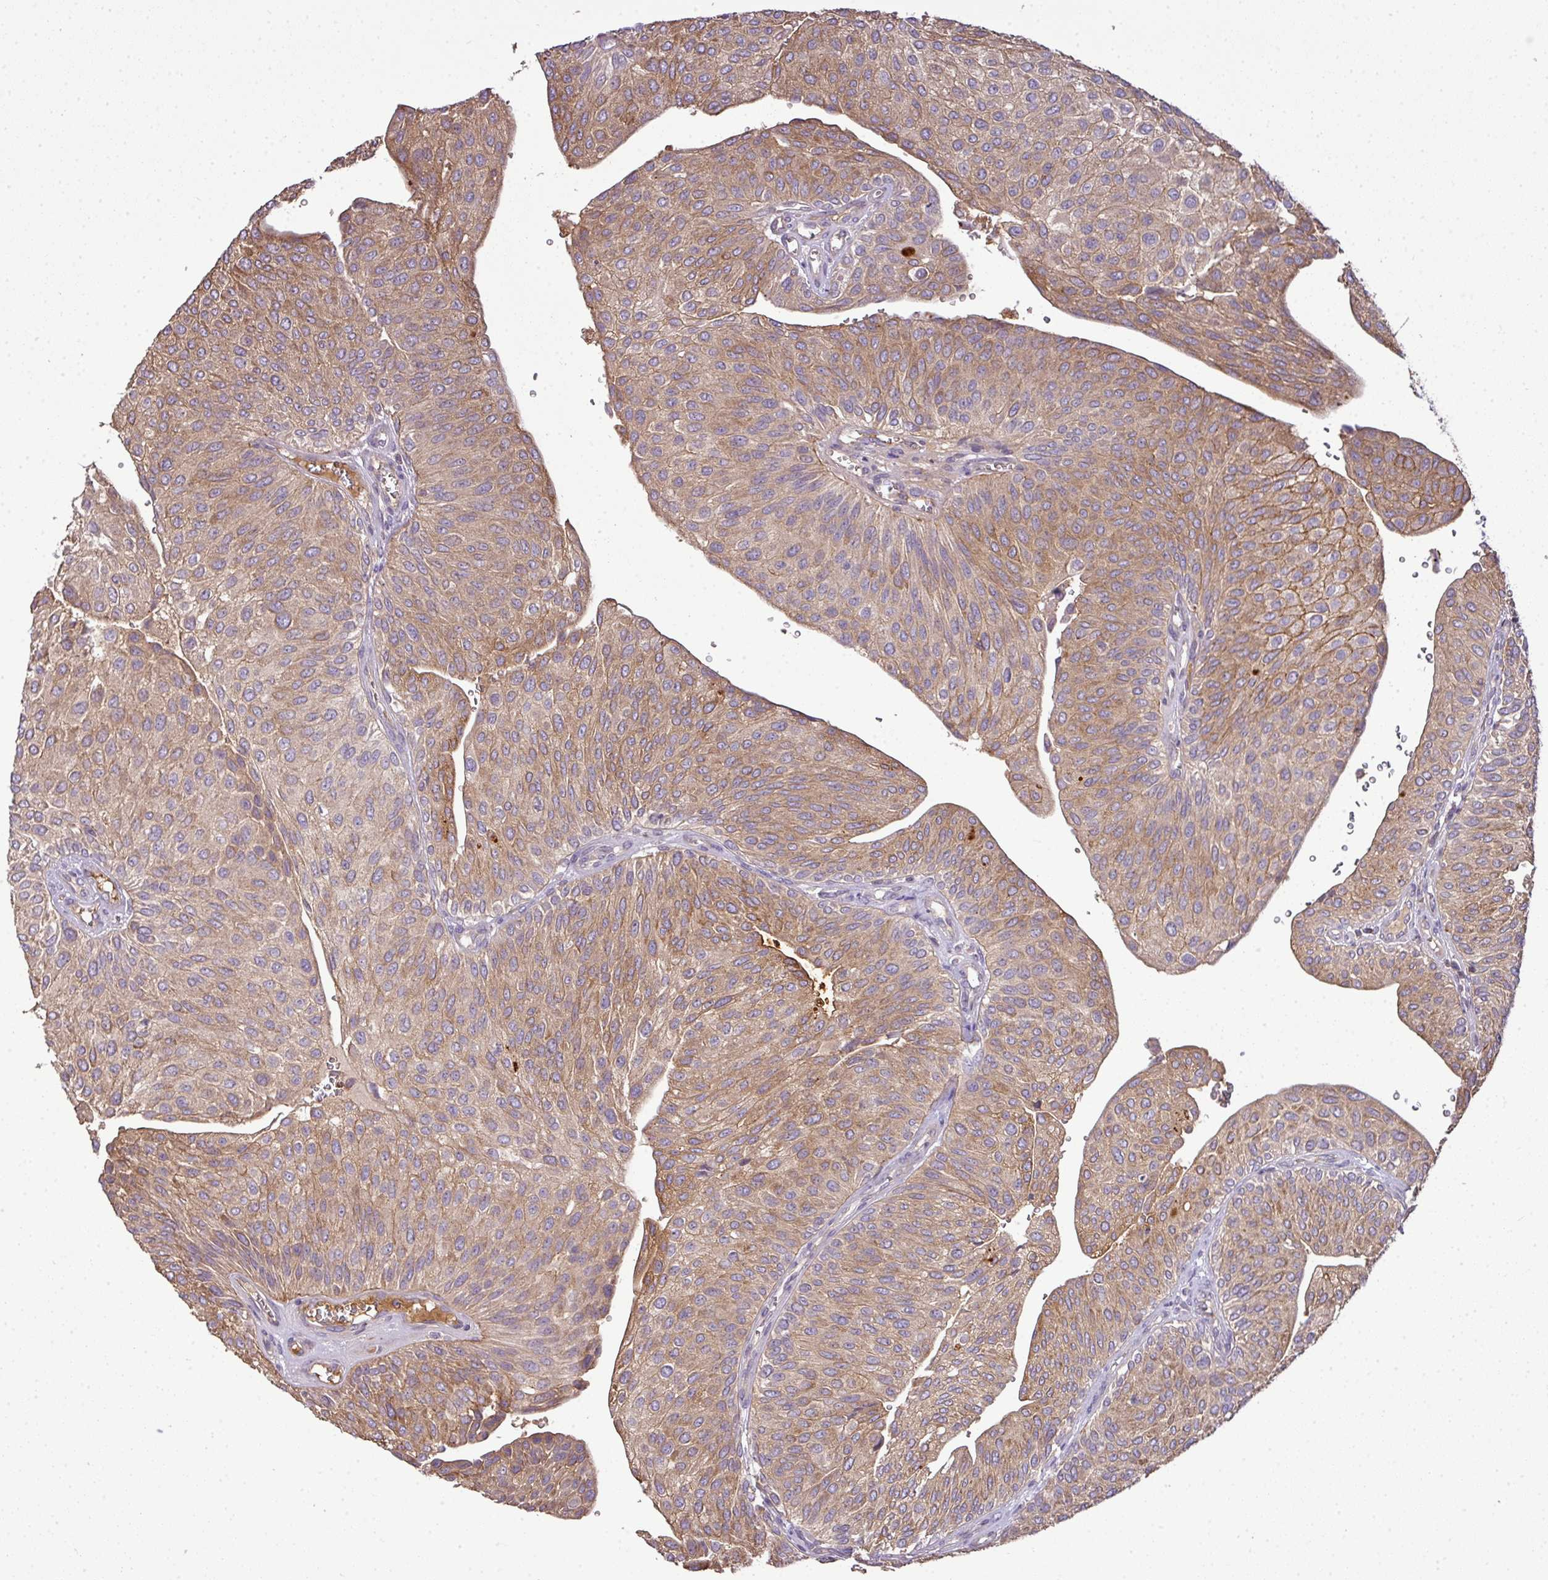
{"staining": {"intensity": "moderate", "quantity": ">75%", "location": "cytoplasmic/membranous"}, "tissue": "urothelial cancer", "cell_type": "Tumor cells", "image_type": "cancer", "snomed": [{"axis": "morphology", "description": "Urothelial carcinoma, NOS"}, {"axis": "topography", "description": "Urinary bladder"}], "caption": "Immunohistochemistry of urothelial cancer exhibits medium levels of moderate cytoplasmic/membranous expression in approximately >75% of tumor cells. (IHC, brightfield microscopy, high magnification).", "gene": "STAT5A", "patient": {"sex": "male", "age": 67}}